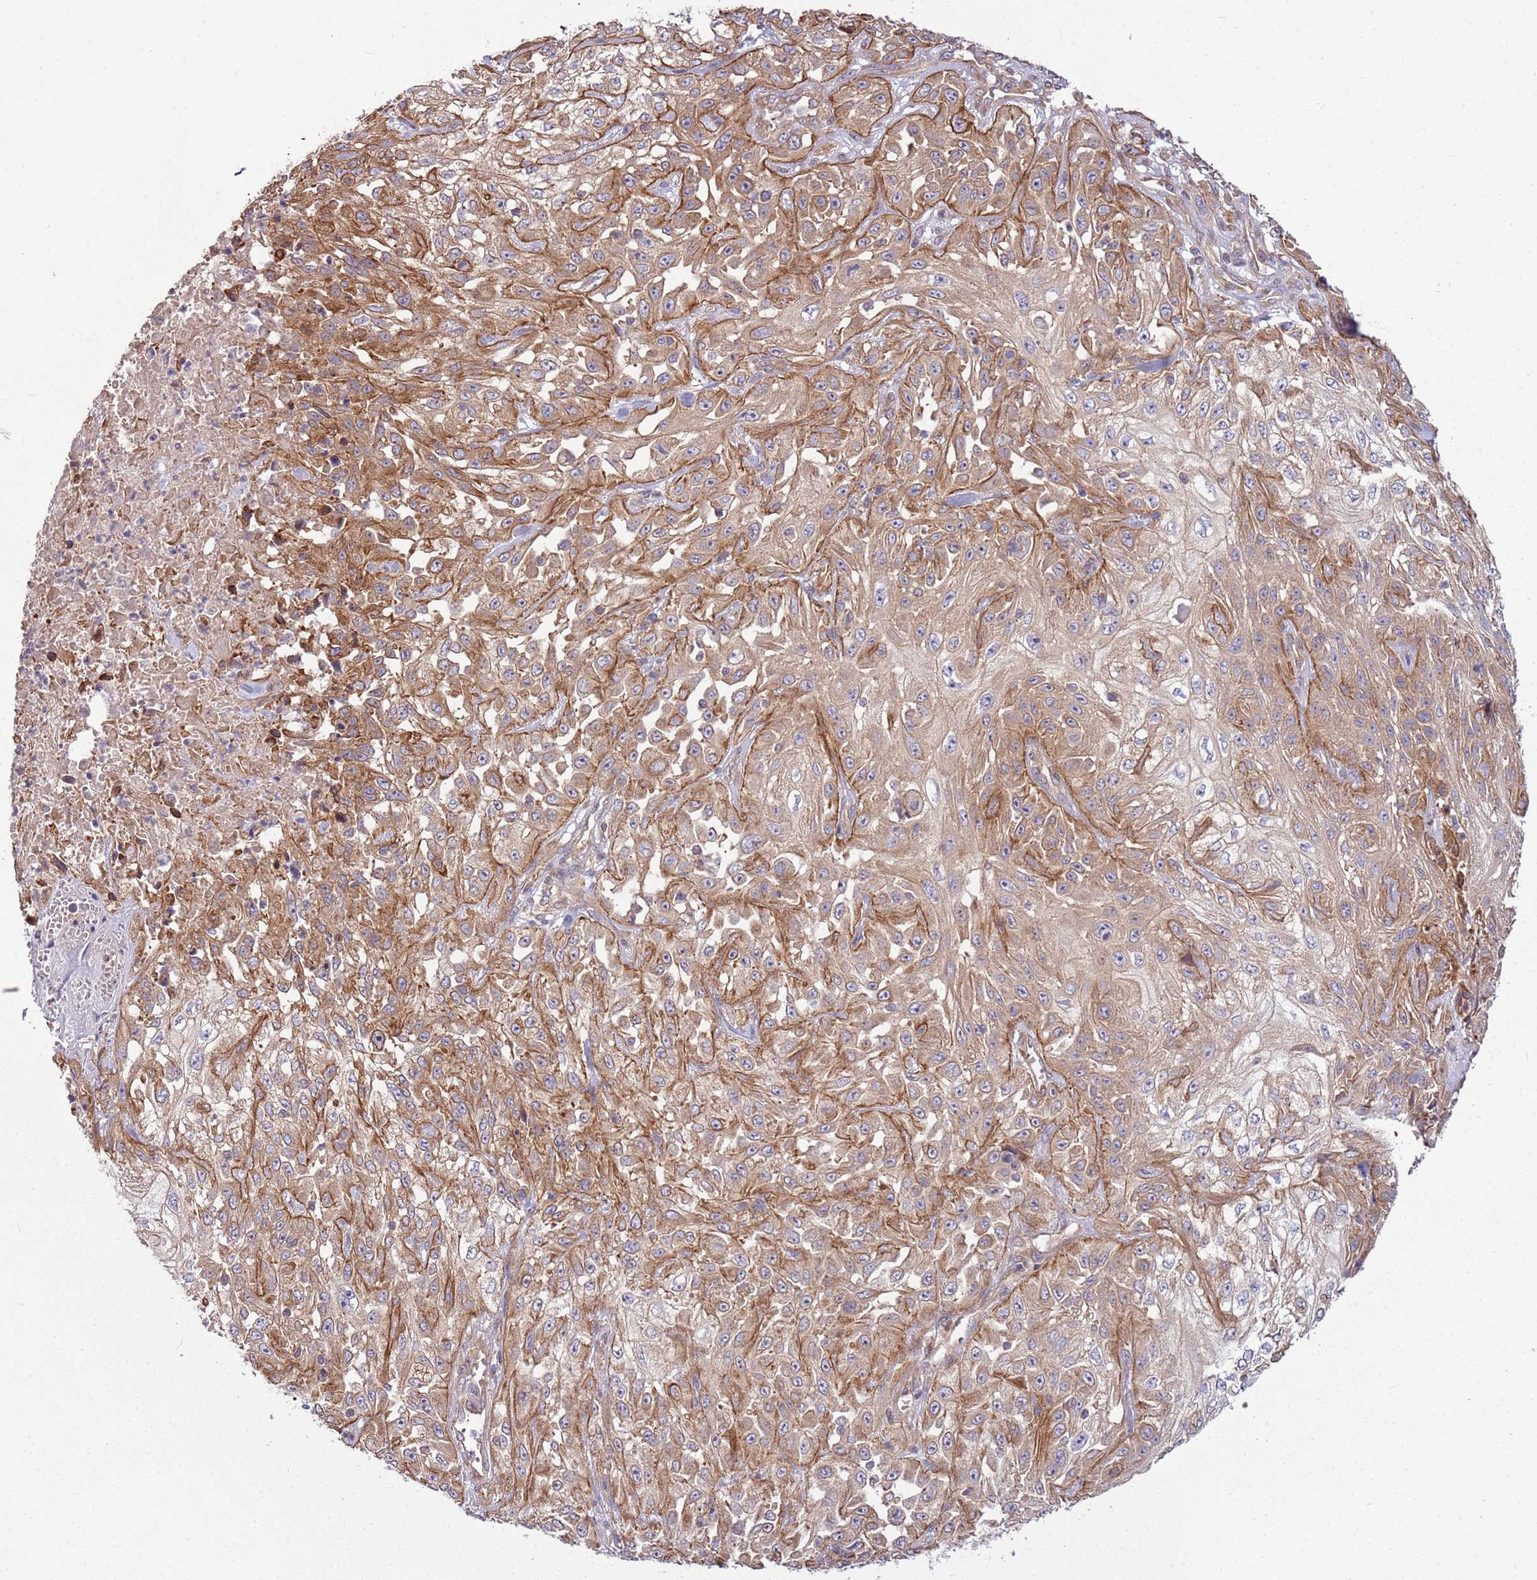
{"staining": {"intensity": "moderate", "quantity": "25%-75%", "location": "cytoplasmic/membranous"}, "tissue": "skin cancer", "cell_type": "Tumor cells", "image_type": "cancer", "snomed": [{"axis": "morphology", "description": "Squamous cell carcinoma, NOS"}, {"axis": "morphology", "description": "Squamous cell carcinoma, metastatic, NOS"}, {"axis": "topography", "description": "Skin"}, {"axis": "topography", "description": "Lymph node"}], "caption": "Immunohistochemical staining of human squamous cell carcinoma (skin) demonstrates medium levels of moderate cytoplasmic/membranous protein expression in approximately 25%-75% of tumor cells. (brown staining indicates protein expression, while blue staining denotes nuclei).", "gene": "GNL1", "patient": {"sex": "male", "age": 75}}